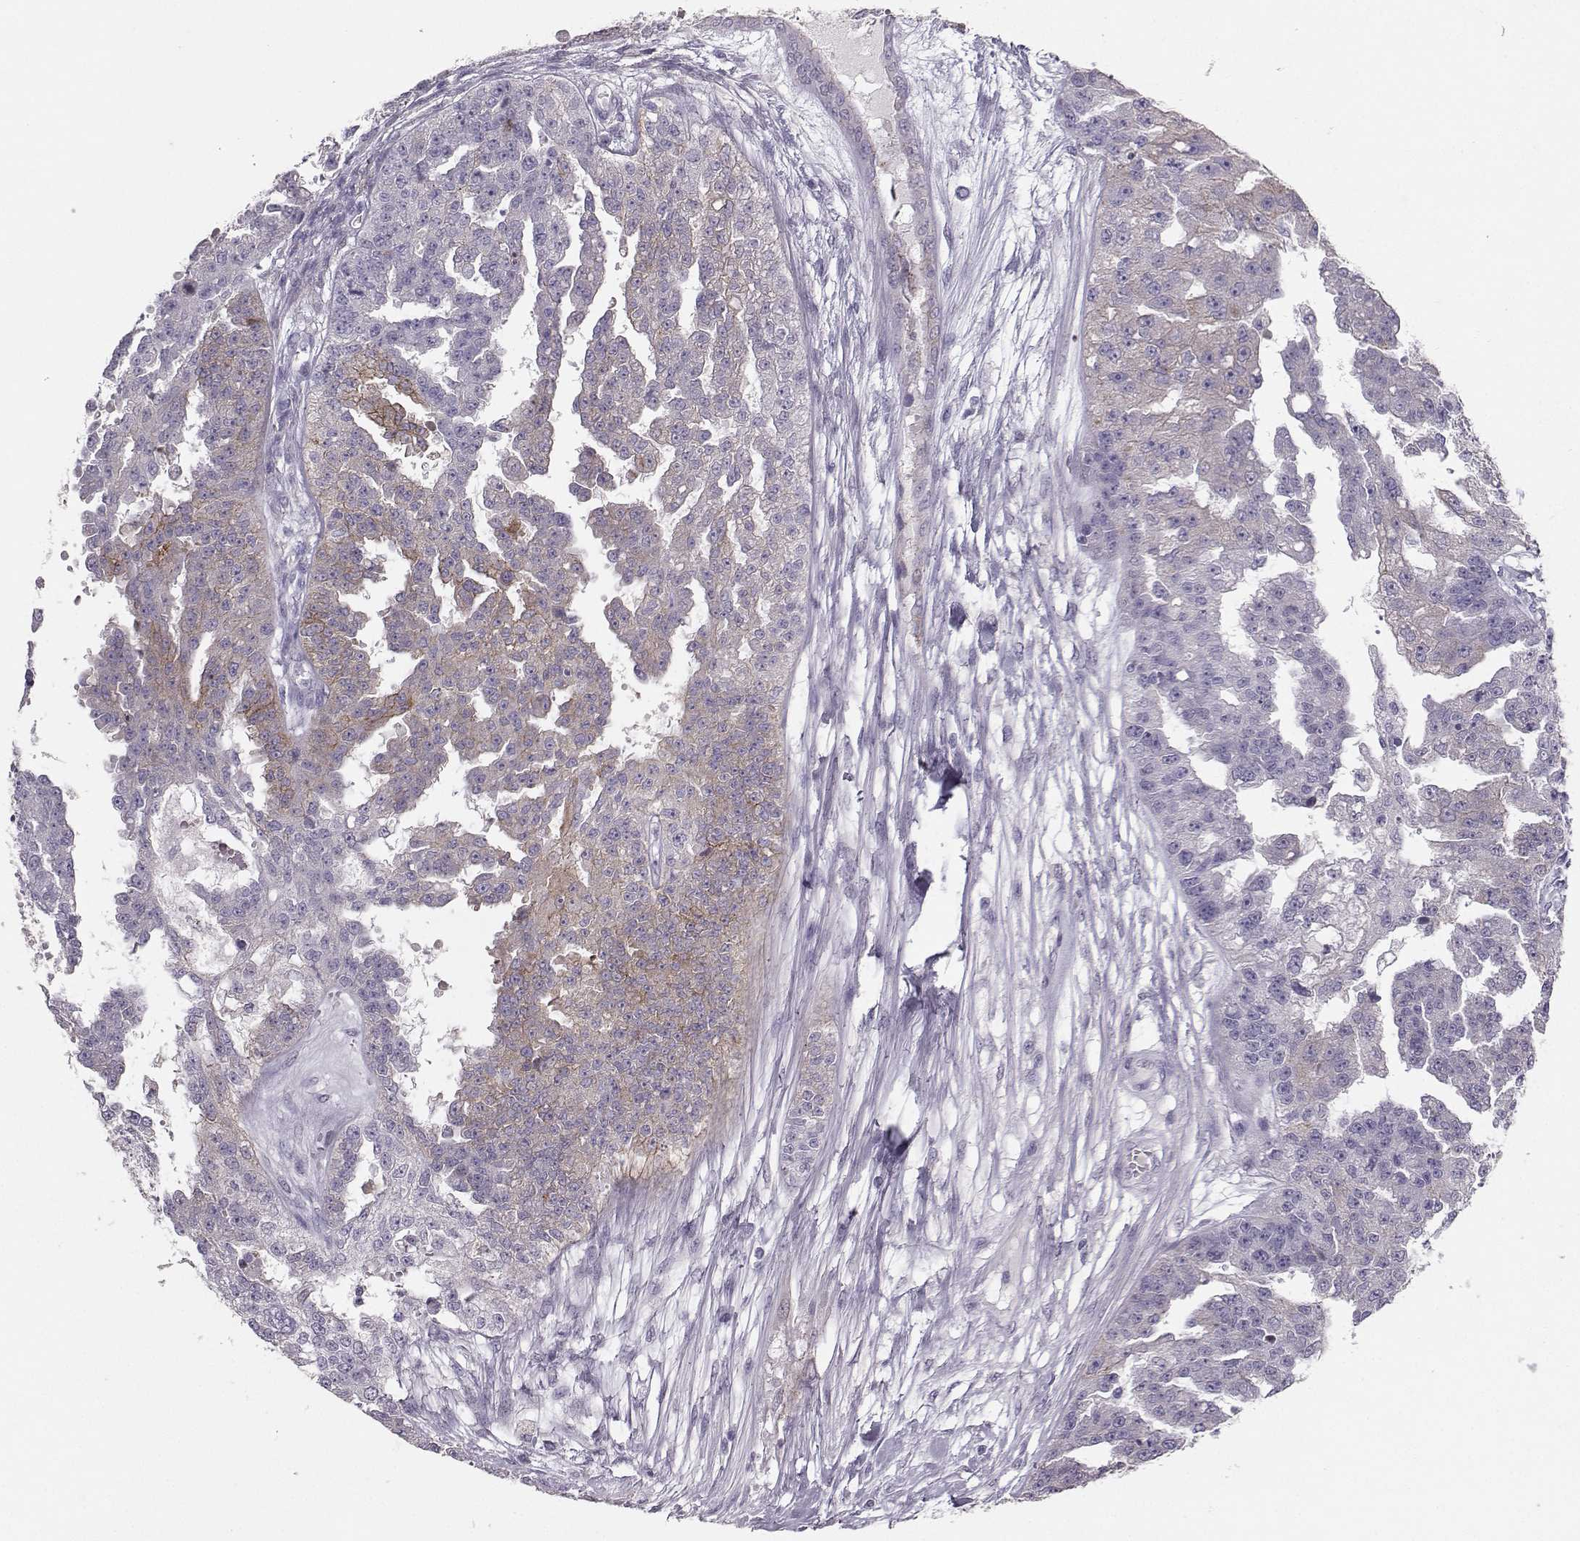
{"staining": {"intensity": "moderate", "quantity": "<25%", "location": "cytoplasmic/membranous"}, "tissue": "ovarian cancer", "cell_type": "Tumor cells", "image_type": "cancer", "snomed": [{"axis": "morphology", "description": "Cystadenocarcinoma, serous, NOS"}, {"axis": "topography", "description": "Ovary"}], "caption": "Immunohistochemistry of serous cystadenocarcinoma (ovarian) displays low levels of moderate cytoplasmic/membranous expression in about <25% of tumor cells. The staining was performed using DAB (3,3'-diaminobenzidine) to visualize the protein expression in brown, while the nuclei were stained in blue with hematoxylin (Magnification: 20x).", "gene": "PKP2", "patient": {"sex": "female", "age": 58}}